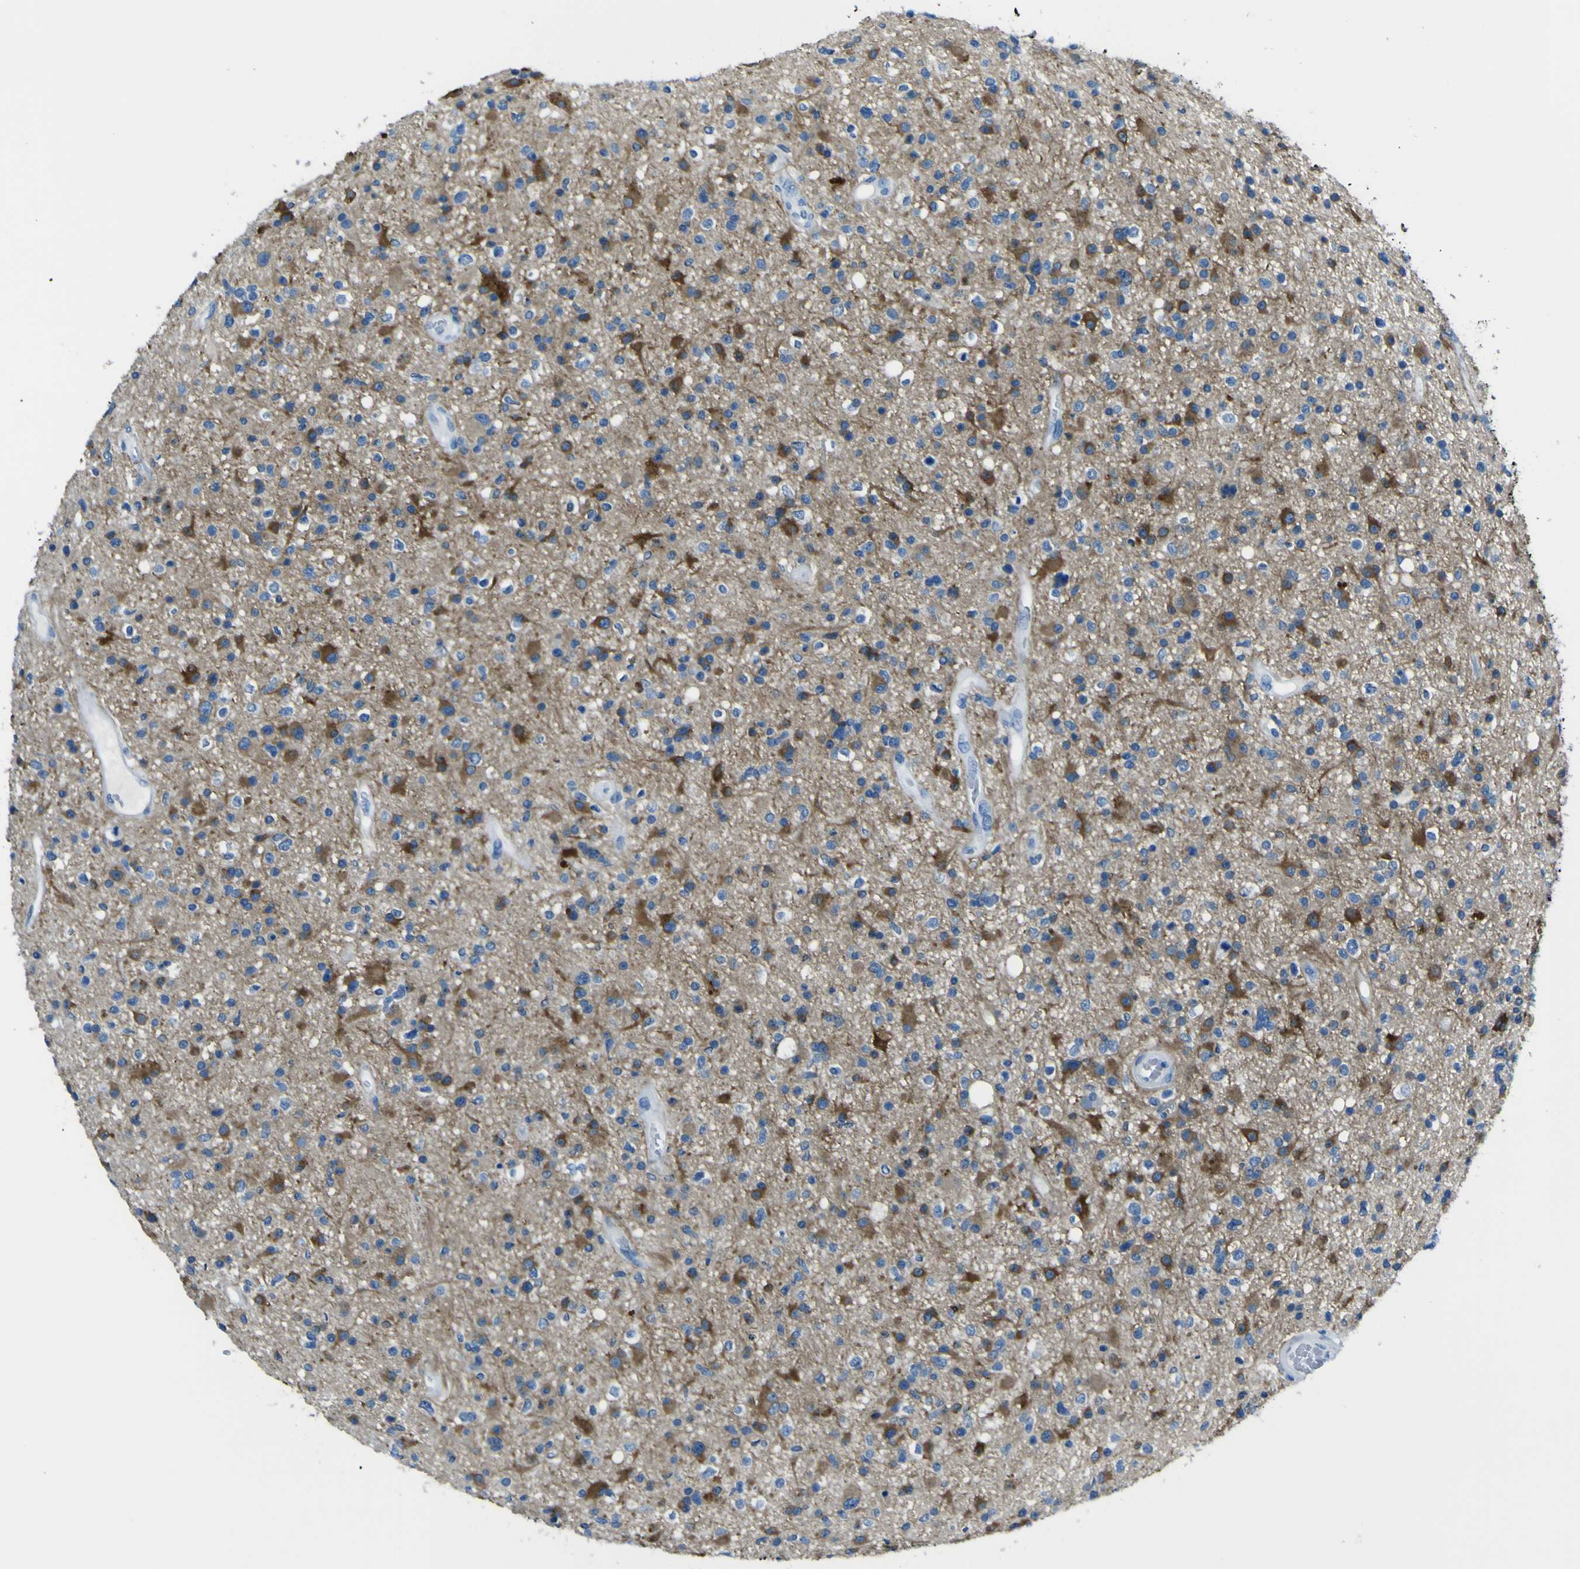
{"staining": {"intensity": "negative", "quantity": "none", "location": "none"}, "tissue": "glioma", "cell_type": "Tumor cells", "image_type": "cancer", "snomed": [{"axis": "morphology", "description": "Glioma, malignant, High grade"}, {"axis": "topography", "description": "Brain"}], "caption": "Image shows no significant protein positivity in tumor cells of malignant glioma (high-grade).", "gene": "PHKG1", "patient": {"sex": "male", "age": 33}}